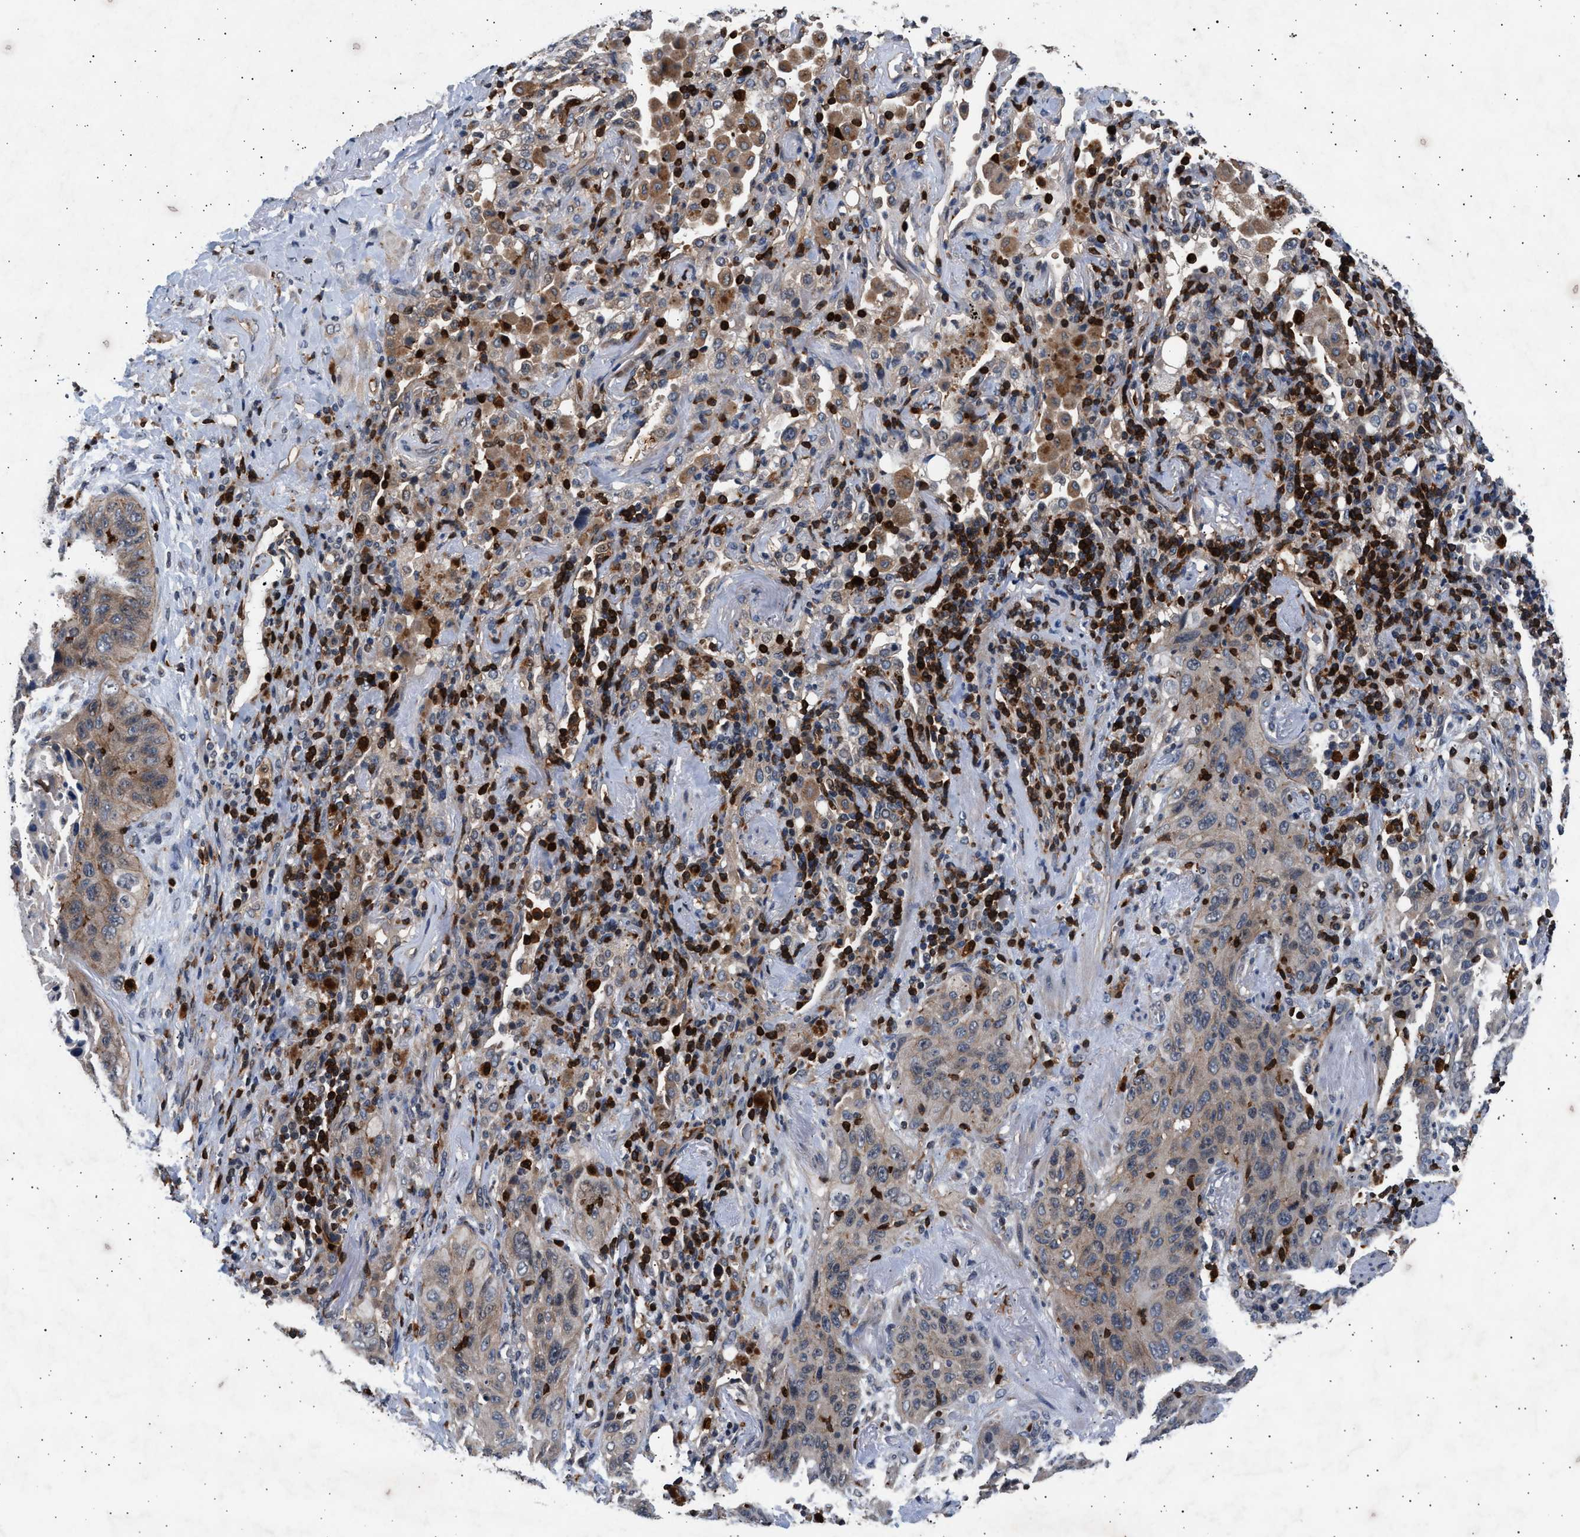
{"staining": {"intensity": "weak", "quantity": "25%-75%", "location": "cytoplasmic/membranous"}, "tissue": "lung cancer", "cell_type": "Tumor cells", "image_type": "cancer", "snomed": [{"axis": "morphology", "description": "Squamous cell carcinoma, NOS"}, {"axis": "topography", "description": "Lung"}], "caption": "Protein analysis of lung squamous cell carcinoma tissue exhibits weak cytoplasmic/membranous expression in about 25%-75% of tumor cells.", "gene": "GRAP2", "patient": {"sex": "female", "age": 67}}